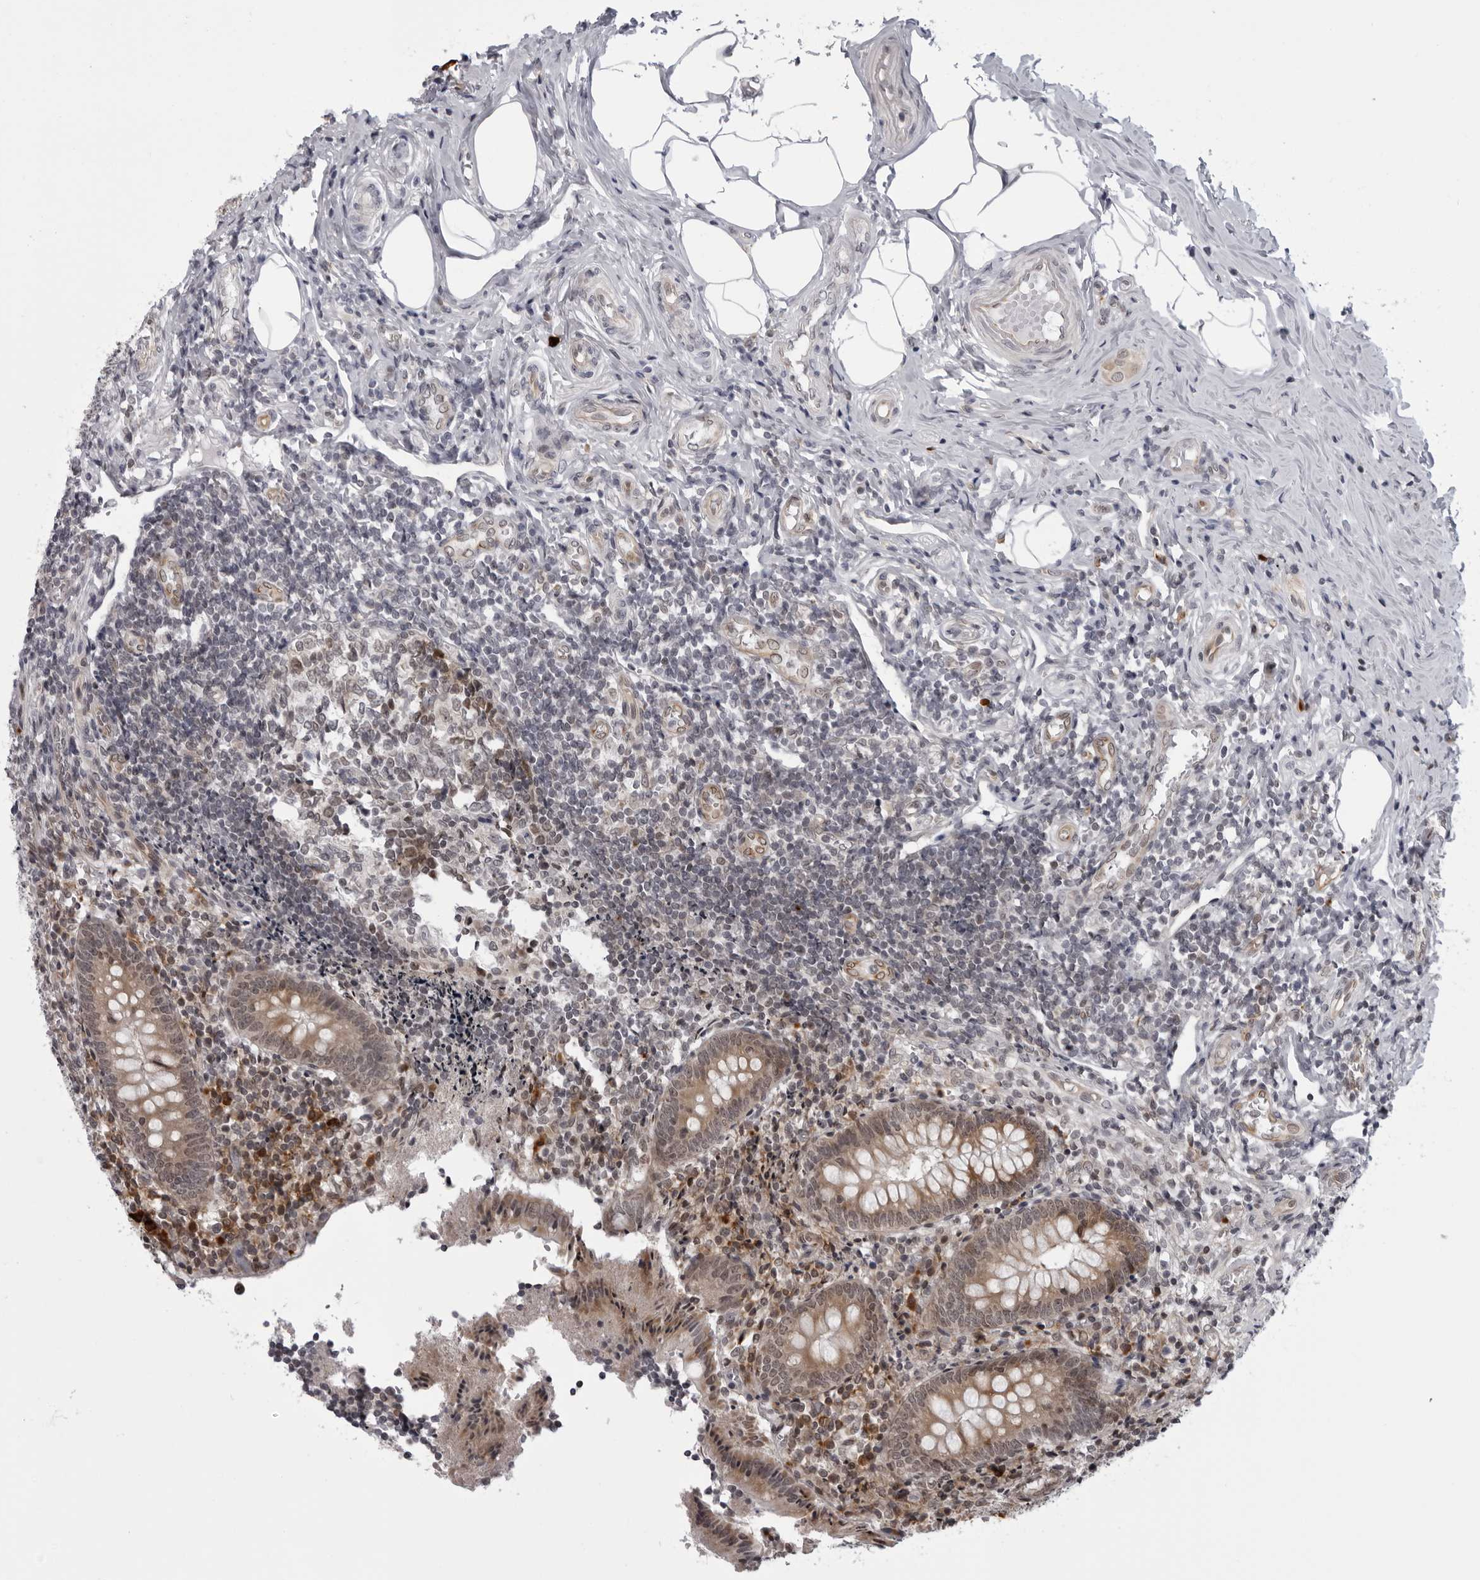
{"staining": {"intensity": "weak", "quantity": ">75%", "location": "cytoplasmic/membranous"}, "tissue": "appendix", "cell_type": "Glandular cells", "image_type": "normal", "snomed": [{"axis": "morphology", "description": "Normal tissue, NOS"}, {"axis": "topography", "description": "Appendix"}], "caption": "Immunohistochemistry (IHC) of unremarkable appendix exhibits low levels of weak cytoplasmic/membranous positivity in approximately >75% of glandular cells. (brown staining indicates protein expression, while blue staining denotes nuclei).", "gene": "GCSAML", "patient": {"sex": "female", "age": 17}}